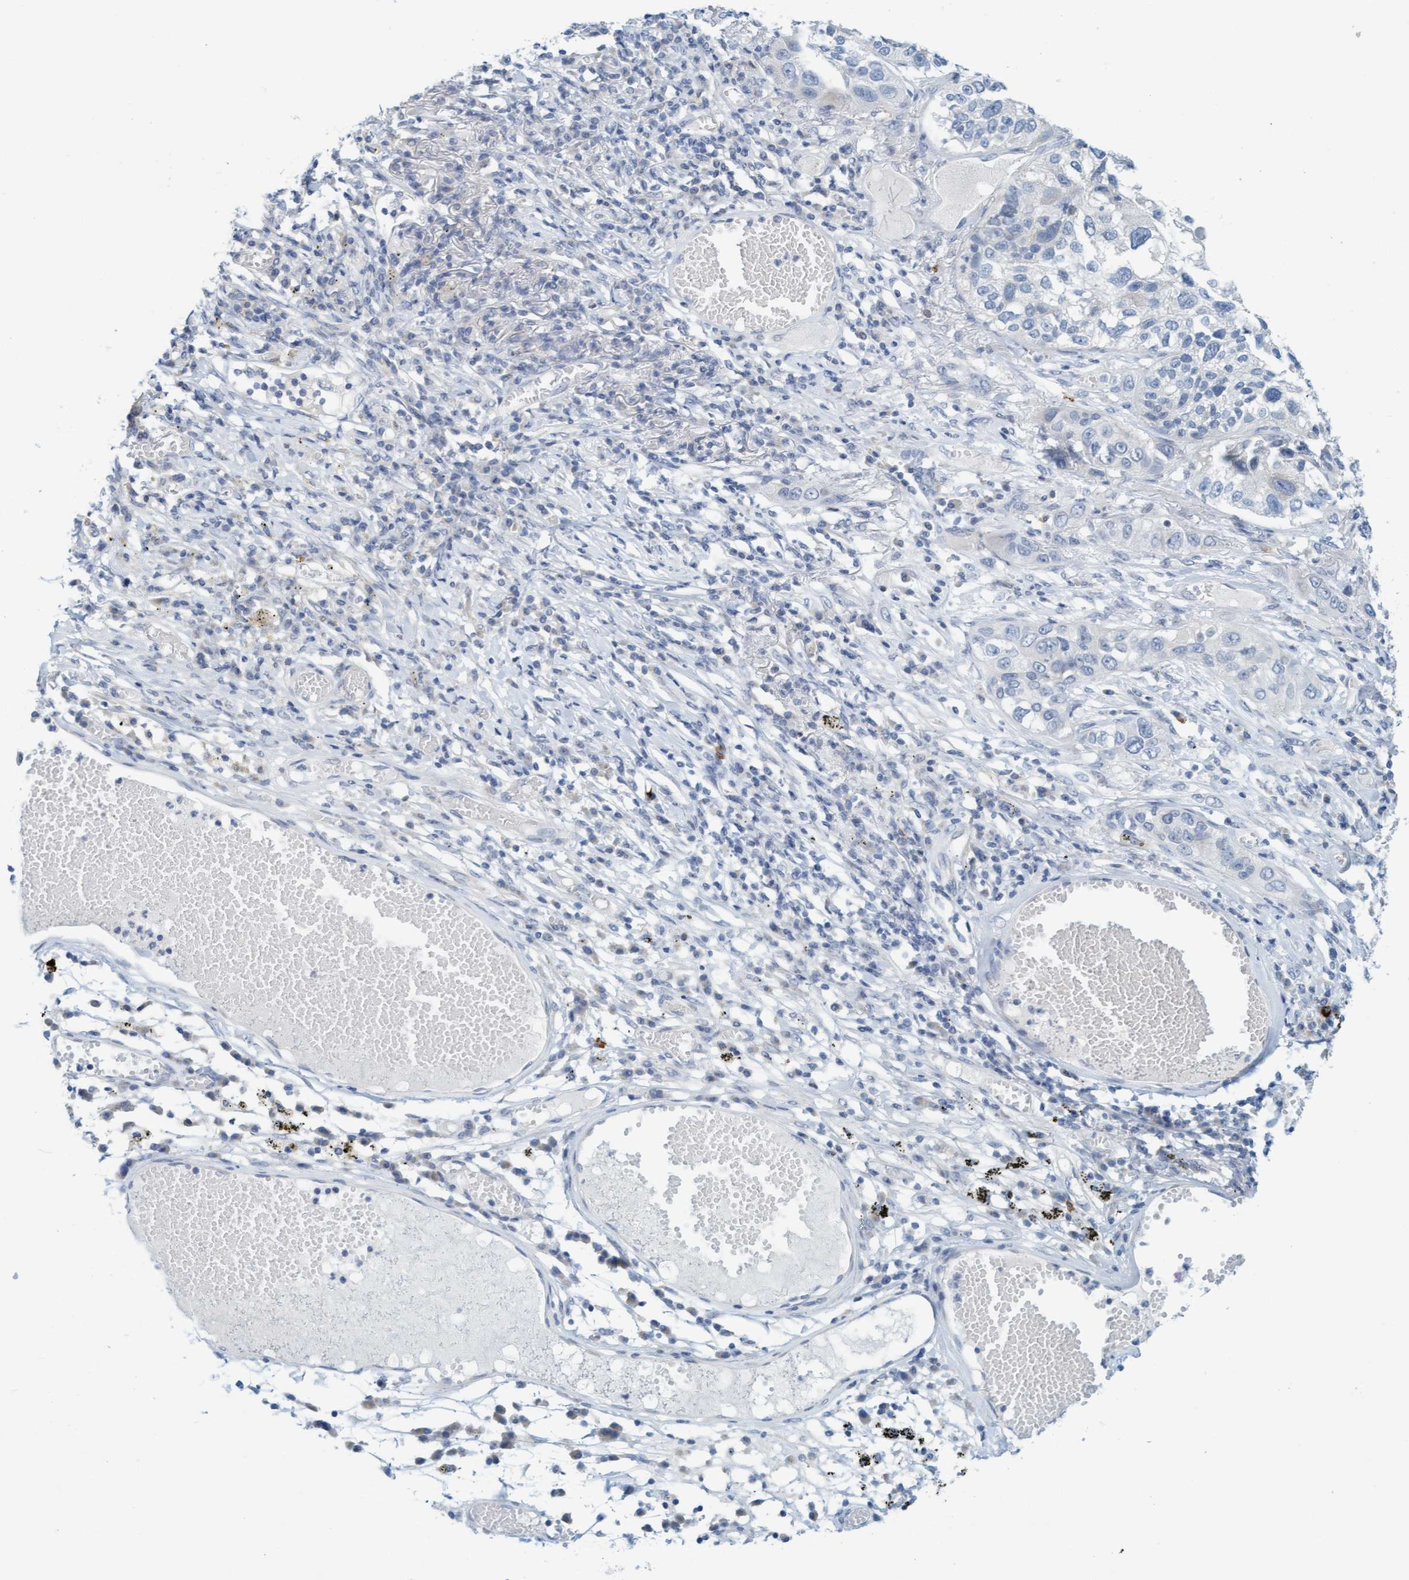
{"staining": {"intensity": "negative", "quantity": "none", "location": "none"}, "tissue": "lung cancer", "cell_type": "Tumor cells", "image_type": "cancer", "snomed": [{"axis": "morphology", "description": "Squamous cell carcinoma, NOS"}, {"axis": "topography", "description": "Lung"}], "caption": "Immunohistochemical staining of human lung cancer (squamous cell carcinoma) shows no significant positivity in tumor cells.", "gene": "CPA3", "patient": {"sex": "male", "age": 71}}